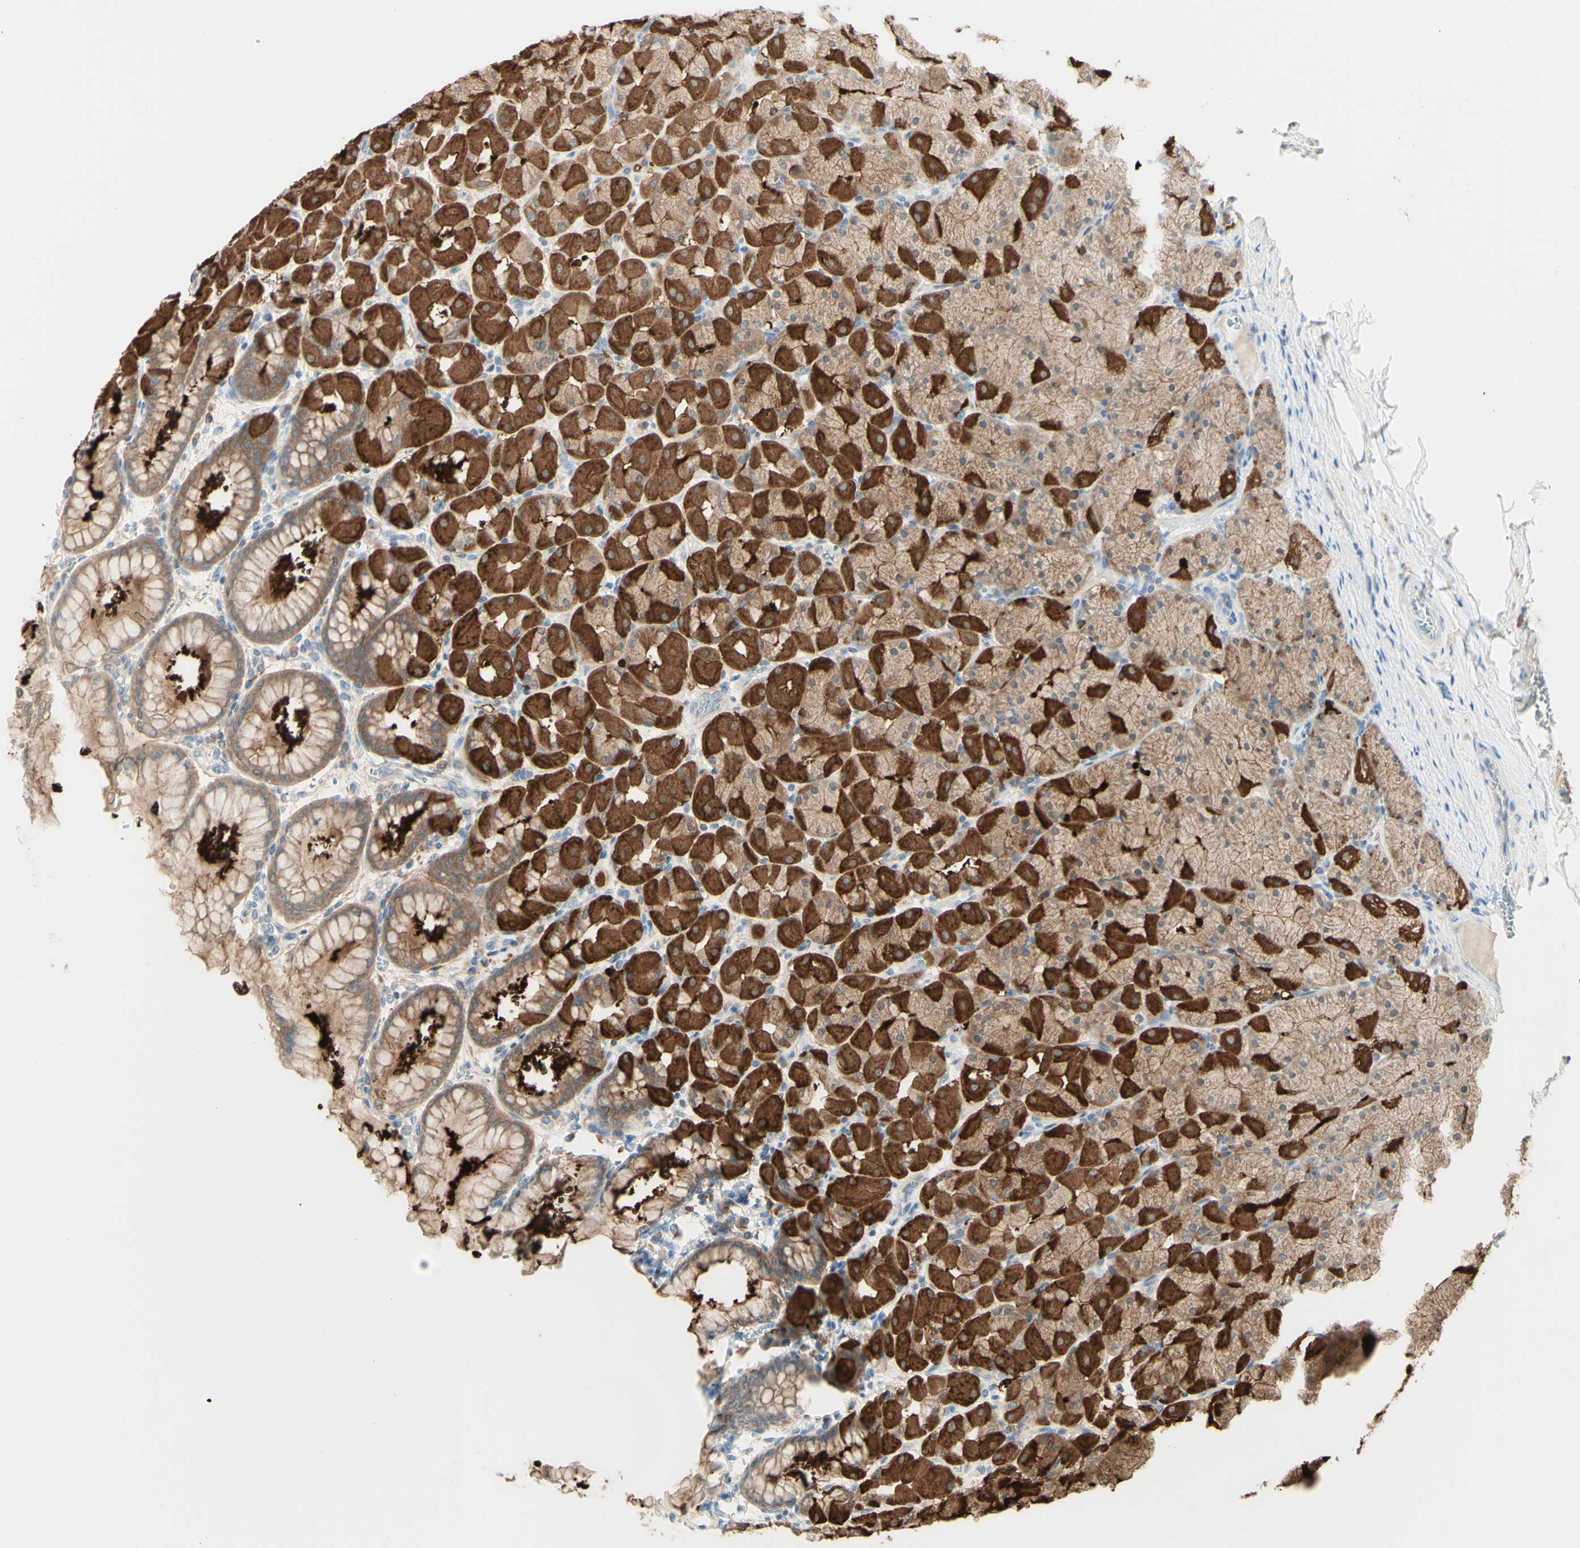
{"staining": {"intensity": "strong", "quantity": ">75%", "location": "cytoplasmic/membranous"}, "tissue": "stomach", "cell_type": "Glandular cells", "image_type": "normal", "snomed": [{"axis": "morphology", "description": "Normal tissue, NOS"}, {"axis": "topography", "description": "Stomach, upper"}], "caption": "Strong cytoplasmic/membranous staining for a protein is appreciated in approximately >75% of glandular cells of unremarkable stomach using immunohistochemistry (IHC).", "gene": "MTM1", "patient": {"sex": "female", "age": 56}}